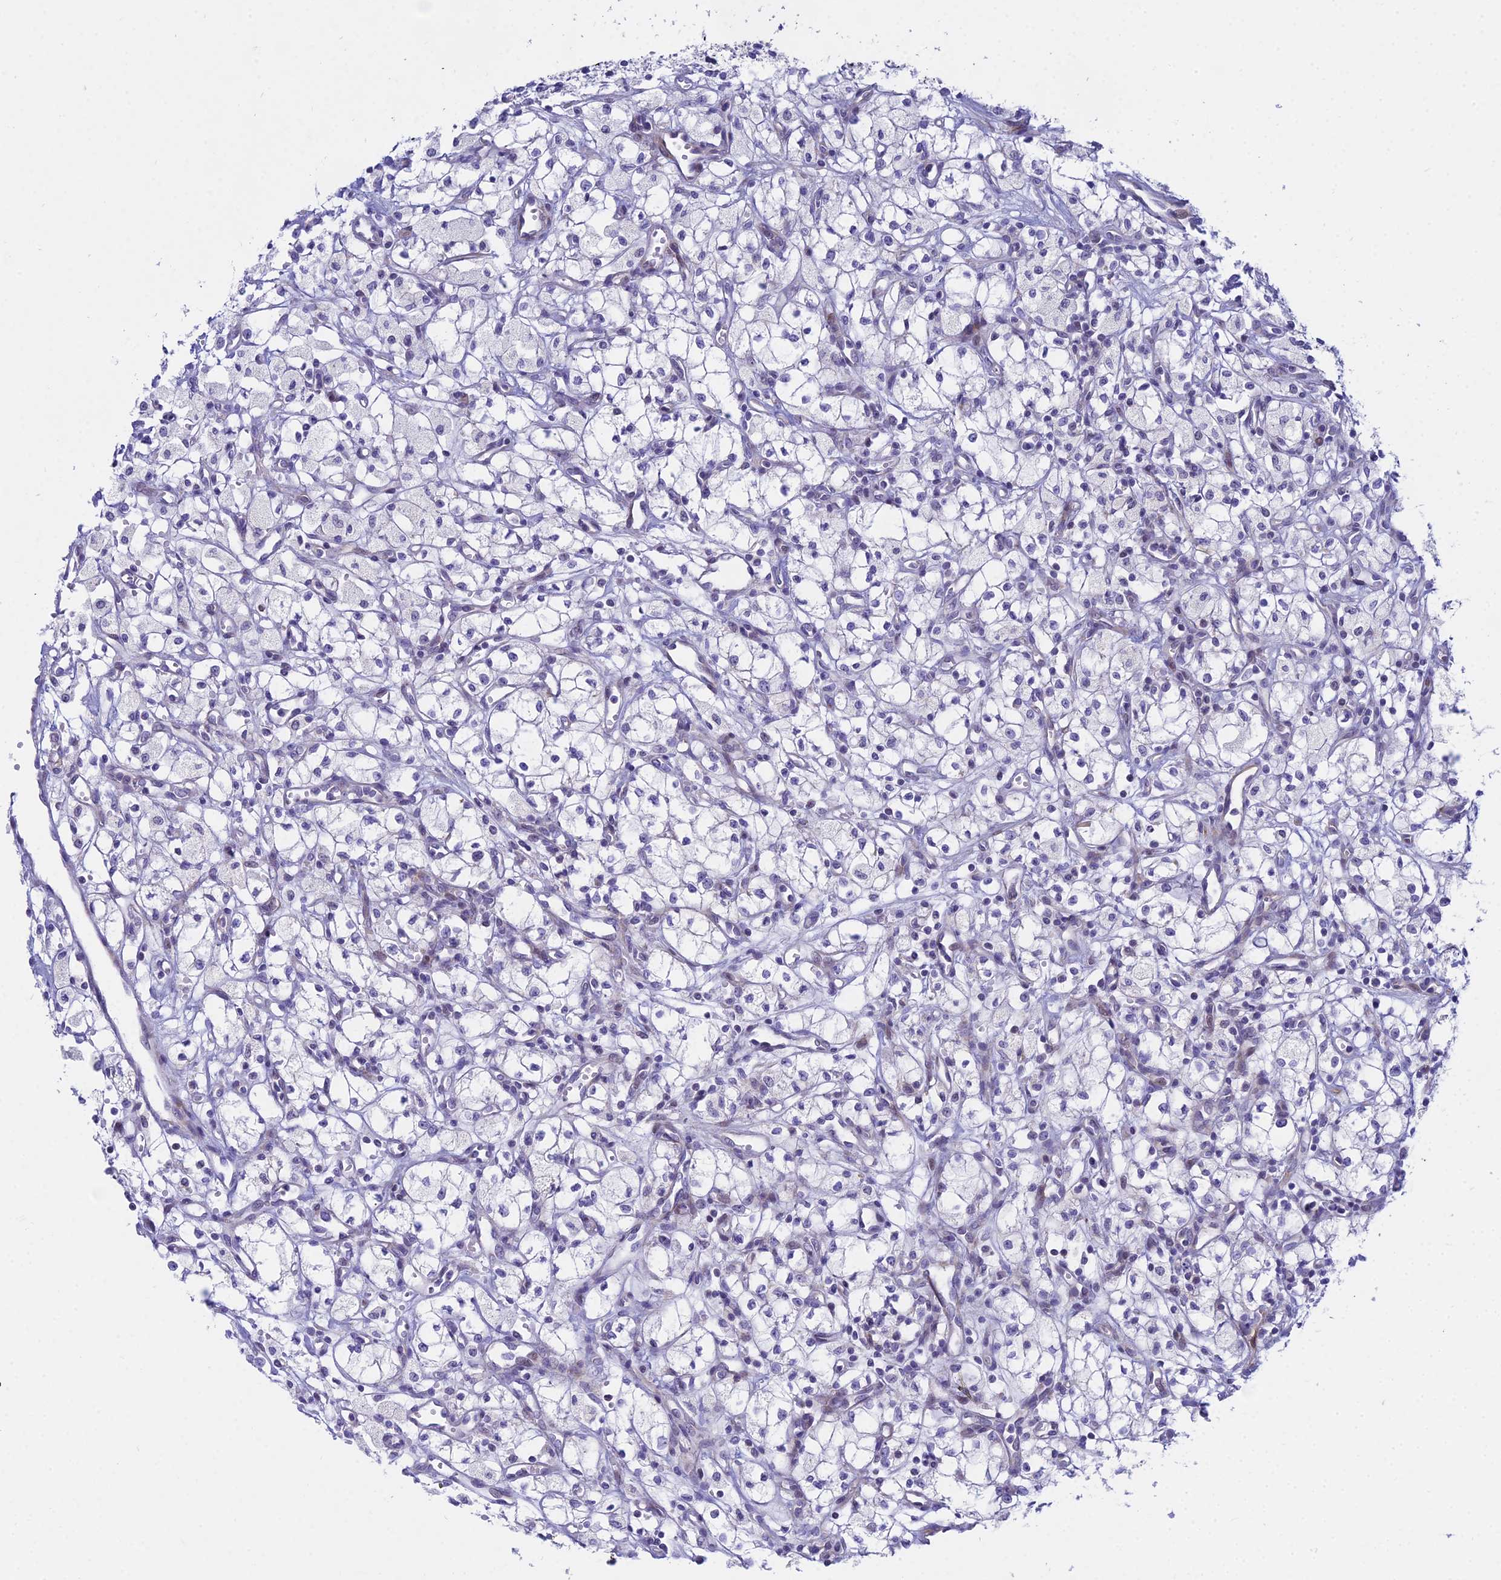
{"staining": {"intensity": "negative", "quantity": "none", "location": "none"}, "tissue": "renal cancer", "cell_type": "Tumor cells", "image_type": "cancer", "snomed": [{"axis": "morphology", "description": "Adenocarcinoma, NOS"}, {"axis": "topography", "description": "Kidney"}], "caption": "Immunohistochemical staining of adenocarcinoma (renal) displays no significant expression in tumor cells.", "gene": "PRR13", "patient": {"sex": "male", "age": 59}}